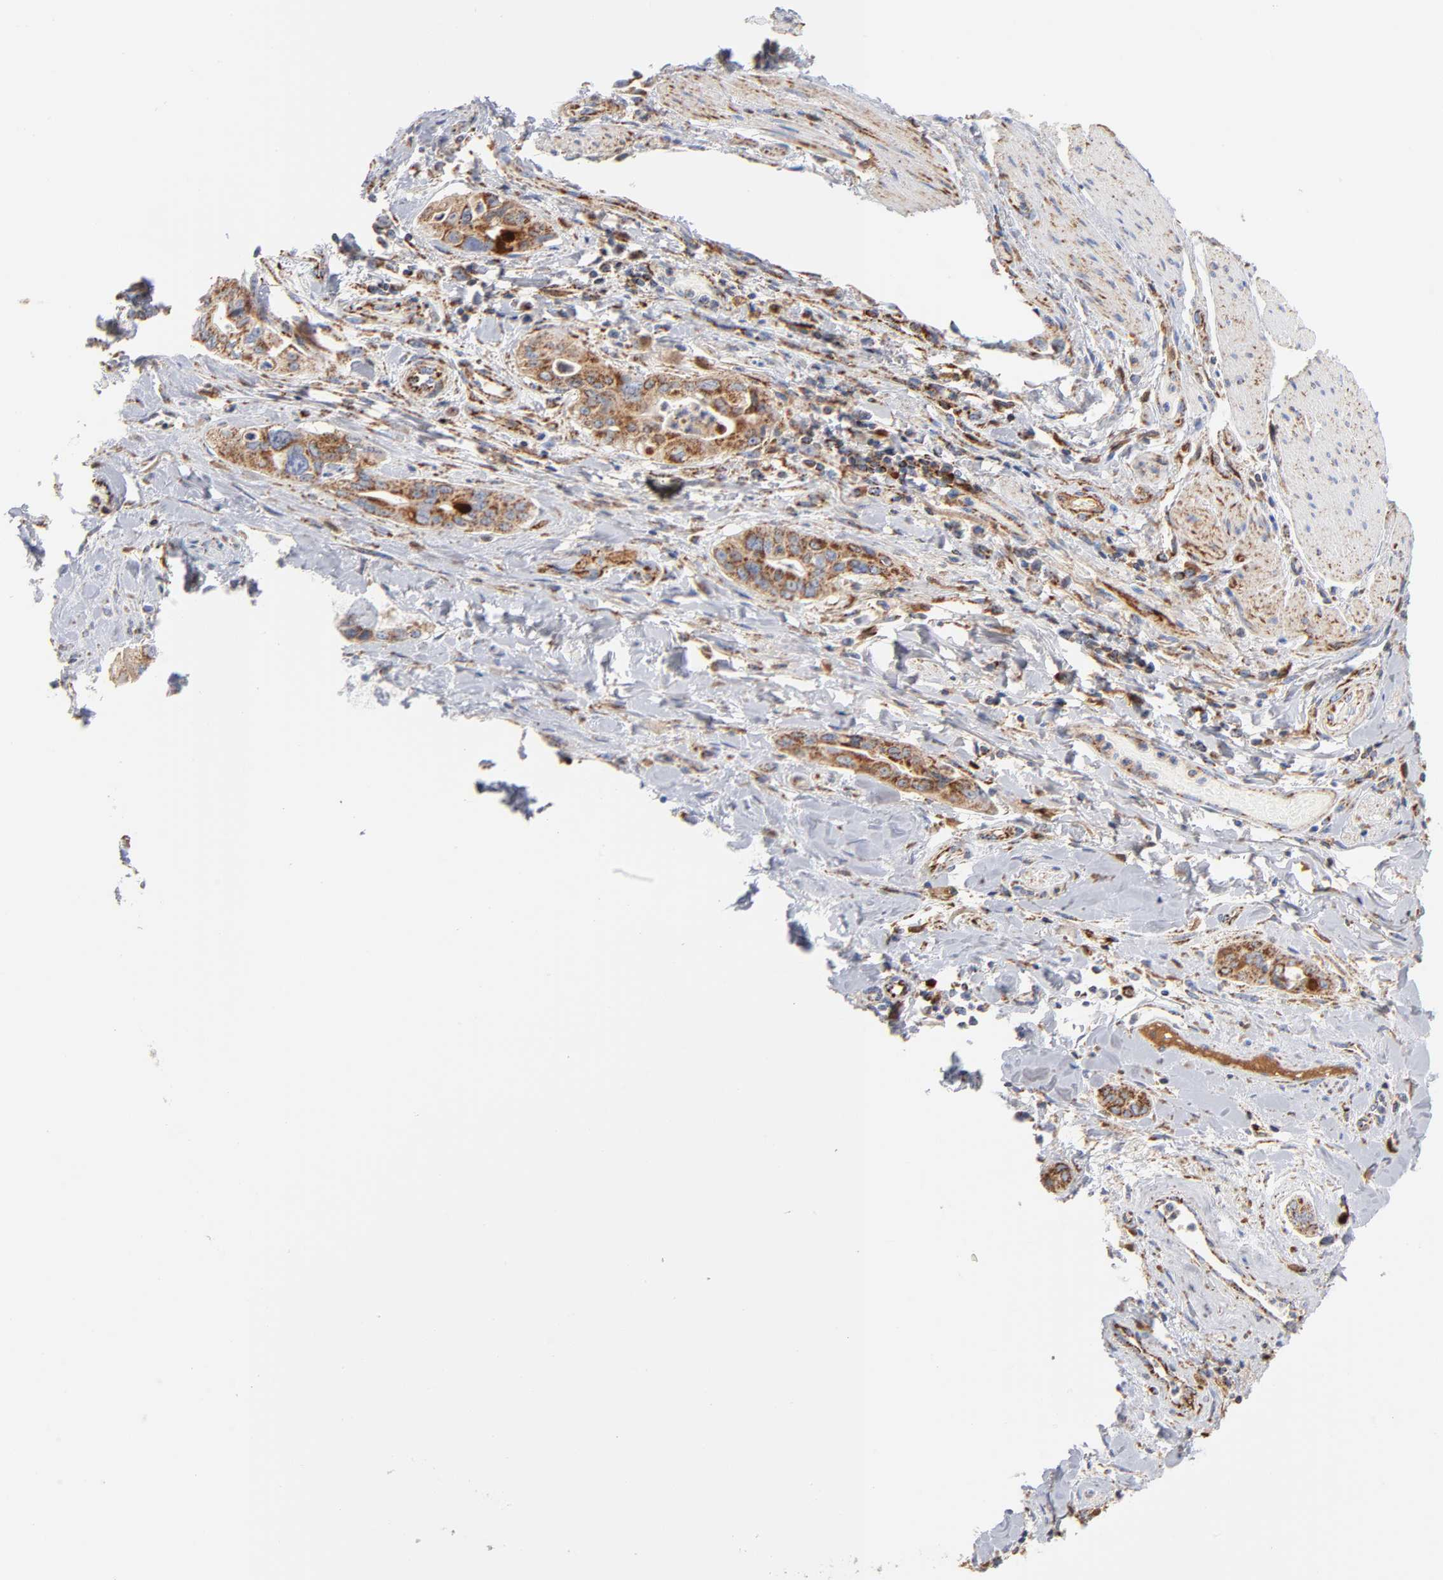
{"staining": {"intensity": "moderate", "quantity": ">75%", "location": "cytoplasmic/membranous"}, "tissue": "pancreatic cancer", "cell_type": "Tumor cells", "image_type": "cancer", "snomed": [{"axis": "morphology", "description": "Adenocarcinoma, NOS"}, {"axis": "topography", "description": "Pancreas"}], "caption": "High-power microscopy captured an IHC image of pancreatic adenocarcinoma, revealing moderate cytoplasmic/membranous staining in about >75% of tumor cells.", "gene": "DIABLO", "patient": {"sex": "male", "age": 77}}